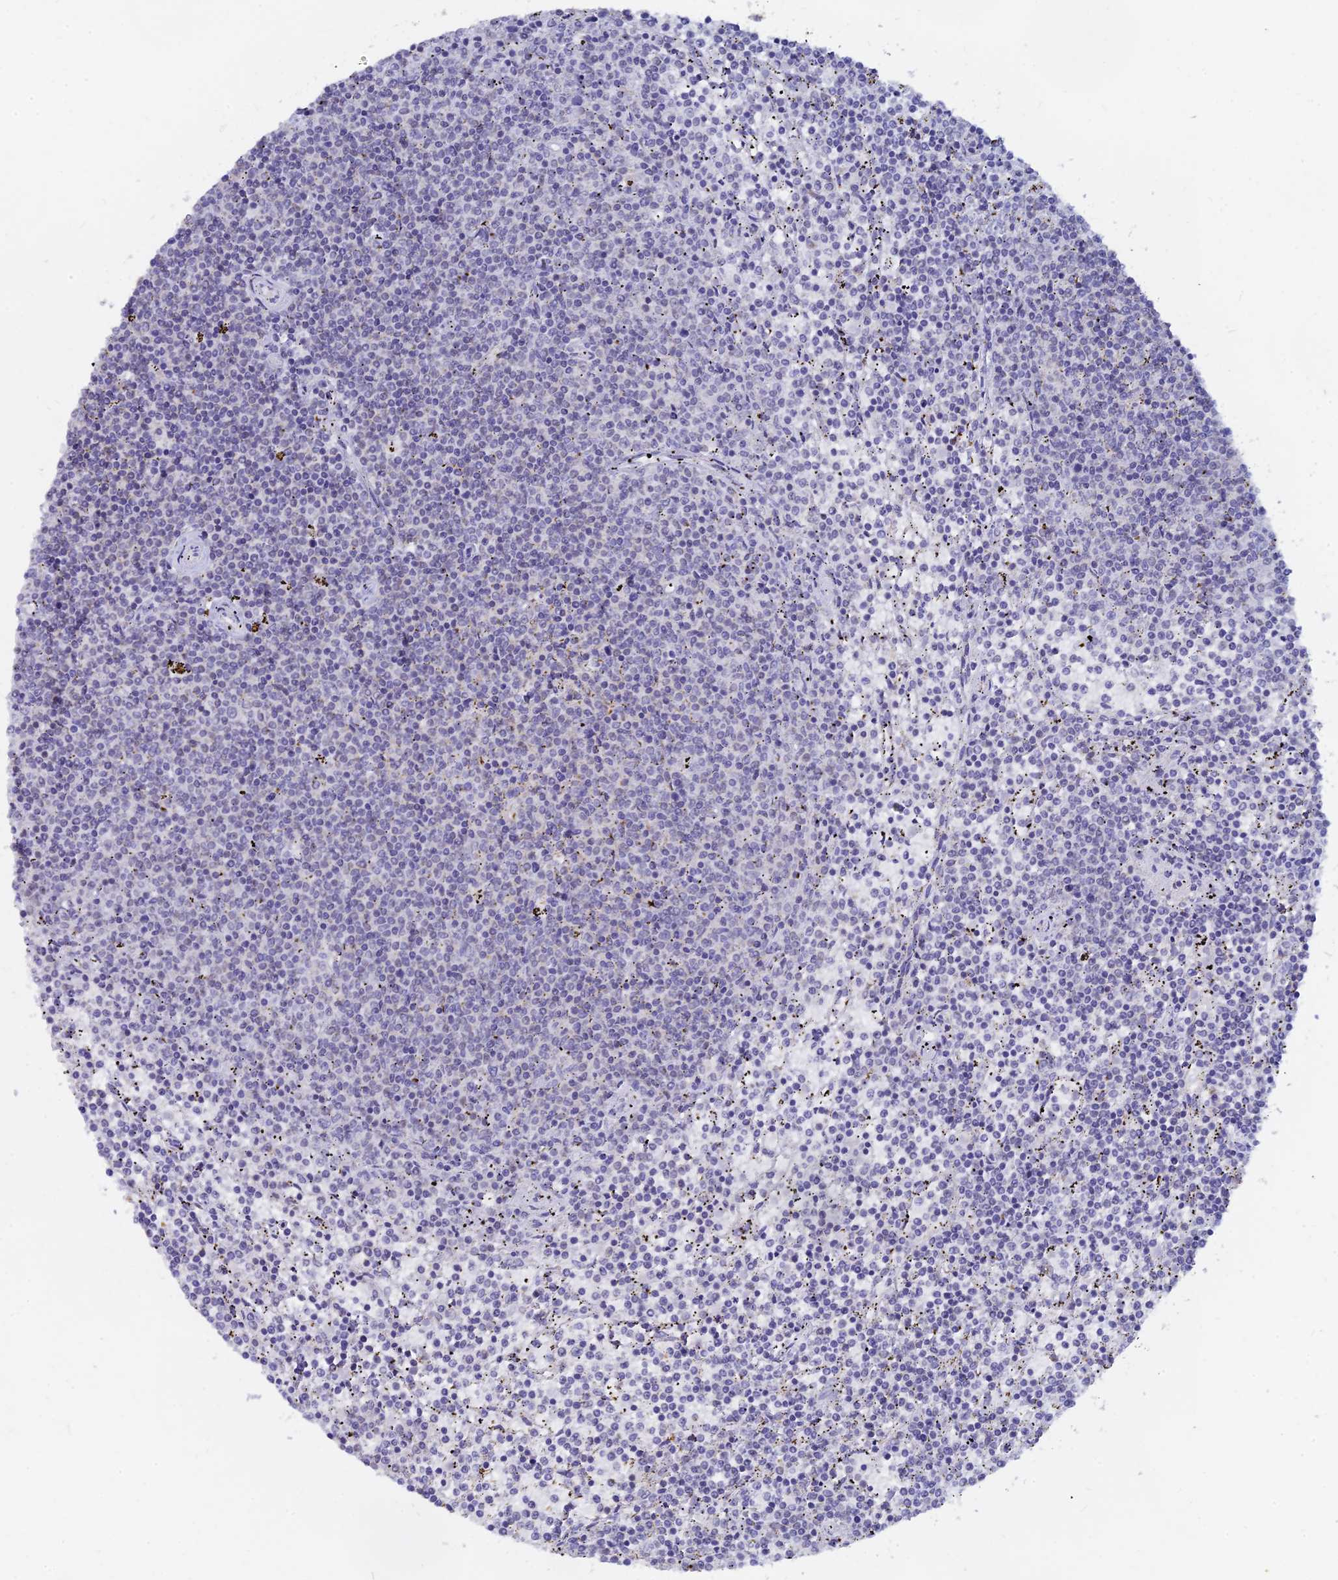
{"staining": {"intensity": "negative", "quantity": "none", "location": "none"}, "tissue": "lymphoma", "cell_type": "Tumor cells", "image_type": "cancer", "snomed": [{"axis": "morphology", "description": "Malignant lymphoma, non-Hodgkin's type, Low grade"}, {"axis": "topography", "description": "Spleen"}], "caption": "Immunohistochemistry (IHC) image of neoplastic tissue: lymphoma stained with DAB reveals no significant protein expression in tumor cells. (Stains: DAB immunohistochemistry (IHC) with hematoxylin counter stain, Microscopy: brightfield microscopy at high magnification).", "gene": "LRIF1", "patient": {"sex": "female", "age": 50}}